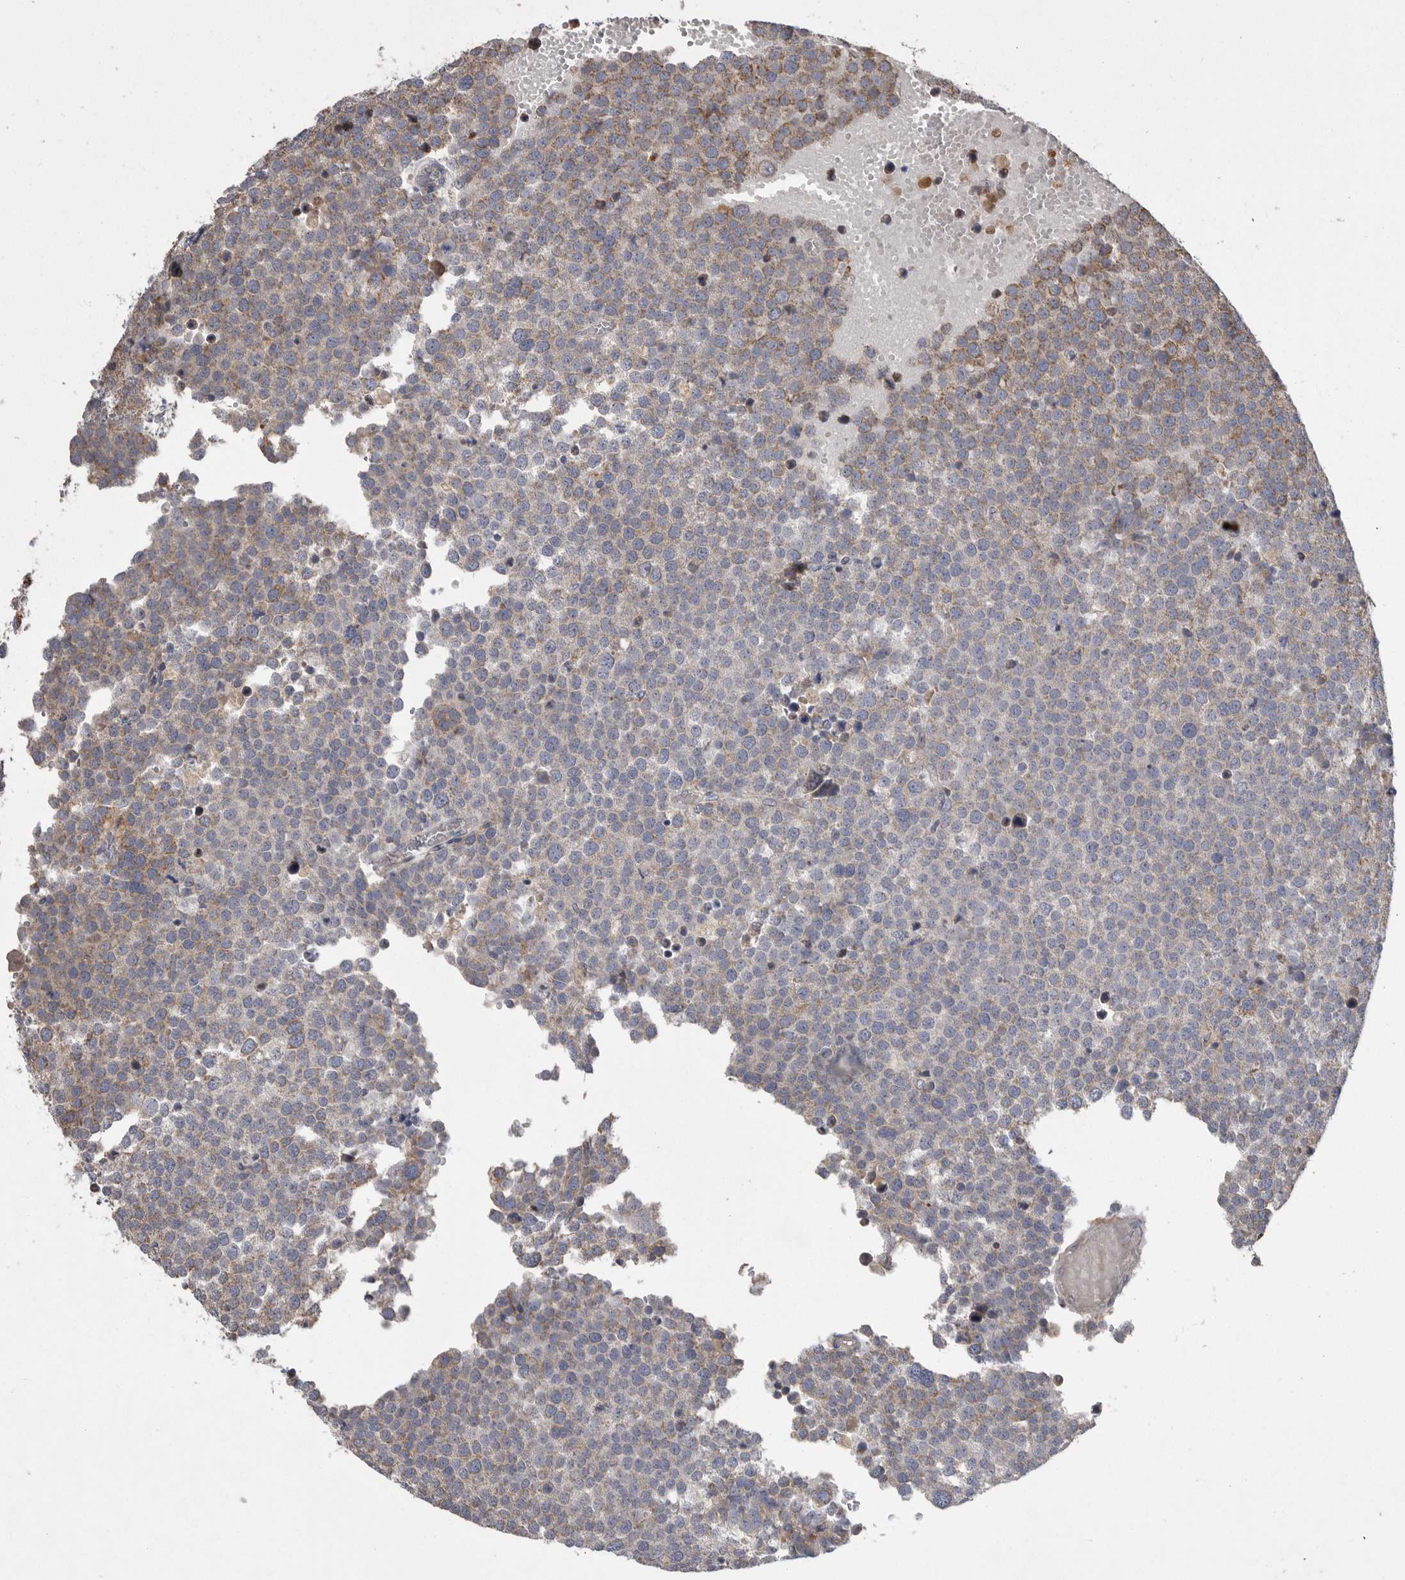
{"staining": {"intensity": "moderate", "quantity": "<25%", "location": "cytoplasmic/membranous"}, "tissue": "testis cancer", "cell_type": "Tumor cells", "image_type": "cancer", "snomed": [{"axis": "morphology", "description": "Seminoma, NOS"}, {"axis": "topography", "description": "Testis"}], "caption": "Immunohistochemistry photomicrograph of neoplastic tissue: human testis cancer stained using IHC shows low levels of moderate protein expression localized specifically in the cytoplasmic/membranous of tumor cells, appearing as a cytoplasmic/membranous brown color.", "gene": "CRP", "patient": {"sex": "male", "age": 71}}